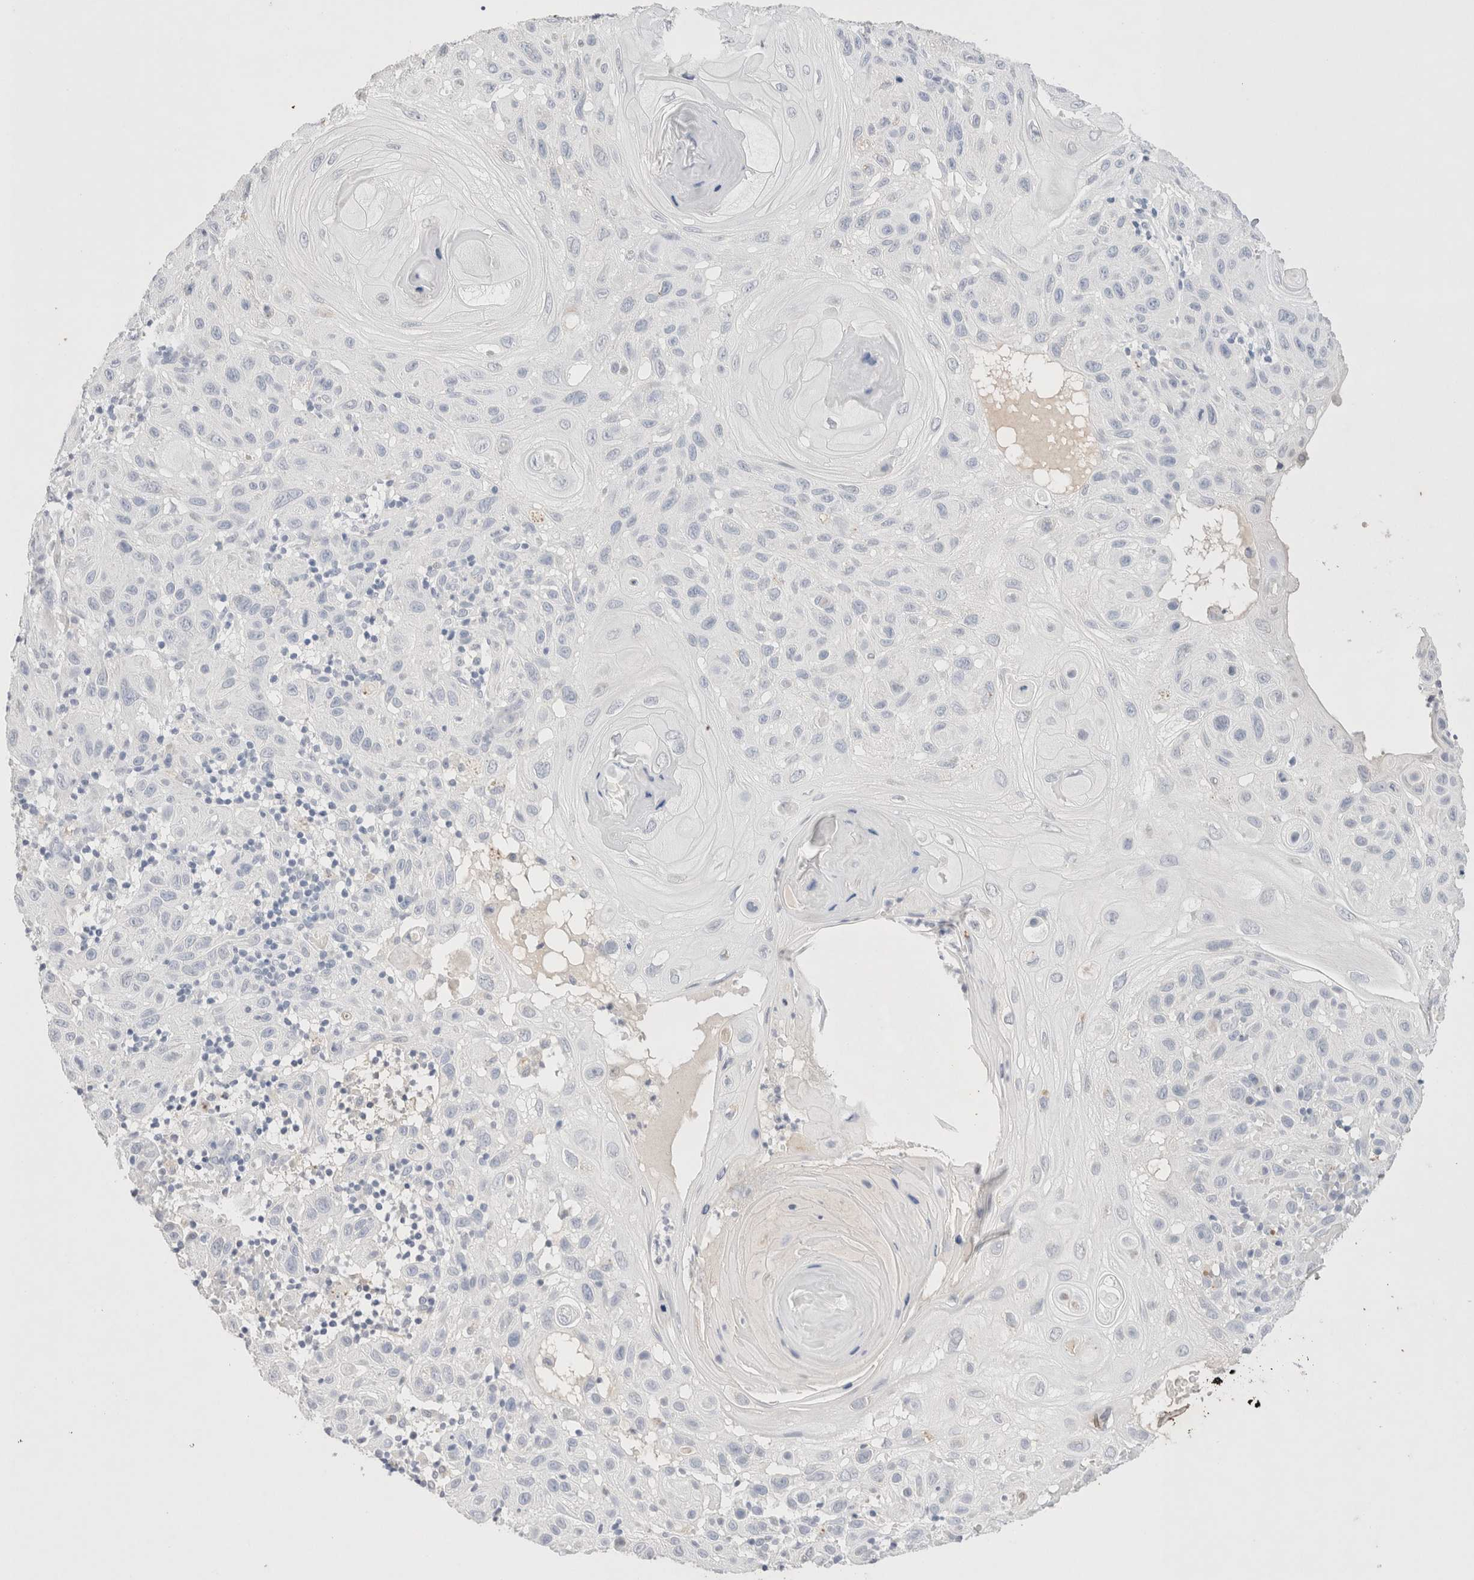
{"staining": {"intensity": "negative", "quantity": "none", "location": "none"}, "tissue": "skin cancer", "cell_type": "Tumor cells", "image_type": "cancer", "snomed": [{"axis": "morphology", "description": "Normal tissue, NOS"}, {"axis": "morphology", "description": "Squamous cell carcinoma, NOS"}, {"axis": "topography", "description": "Skin"}], "caption": "Tumor cells show no significant protein expression in skin cancer. (Immunohistochemistry (ihc), brightfield microscopy, high magnification).", "gene": "EPCAM", "patient": {"sex": "female", "age": 96}}